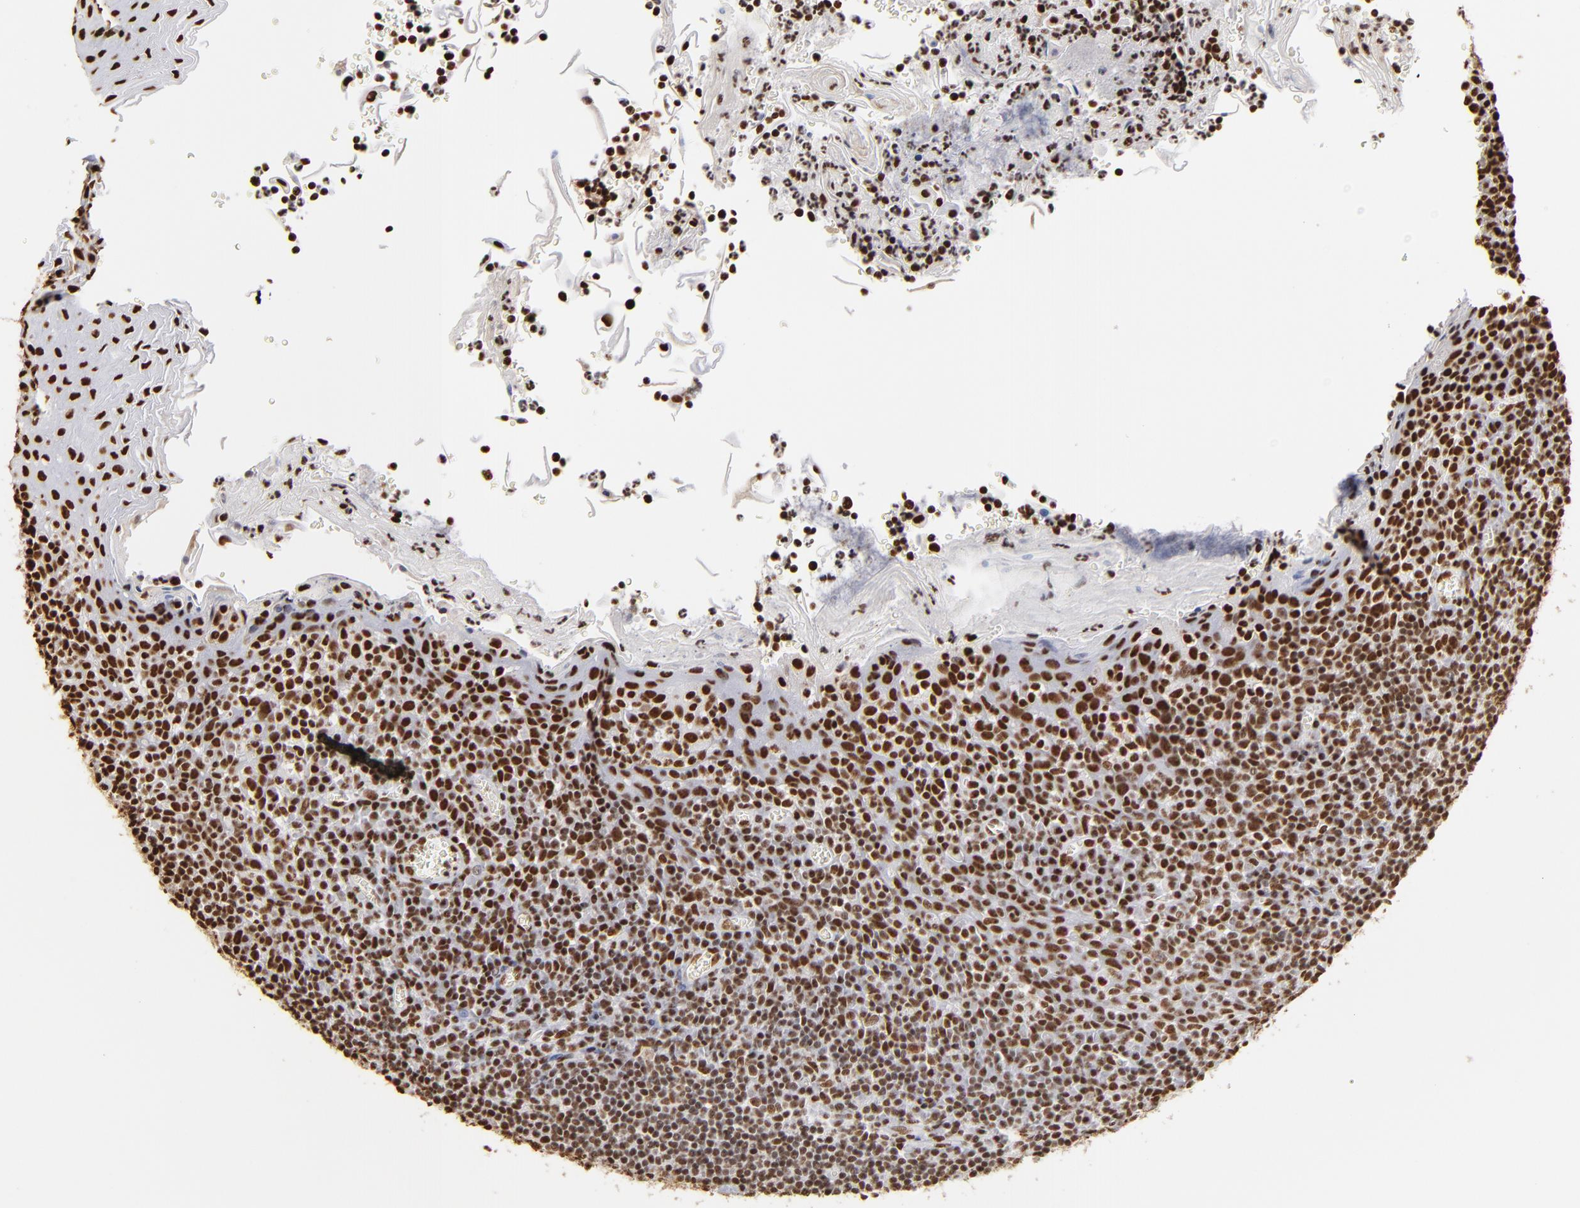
{"staining": {"intensity": "strong", "quantity": ">75%", "location": "nuclear"}, "tissue": "oral mucosa", "cell_type": "Squamous epithelial cells", "image_type": "normal", "snomed": [{"axis": "morphology", "description": "Normal tissue, NOS"}, {"axis": "topography", "description": "Oral tissue"}], "caption": "Unremarkable oral mucosa reveals strong nuclear positivity in about >75% of squamous epithelial cells, visualized by immunohistochemistry.", "gene": "ILF3", "patient": {"sex": "male", "age": 20}}